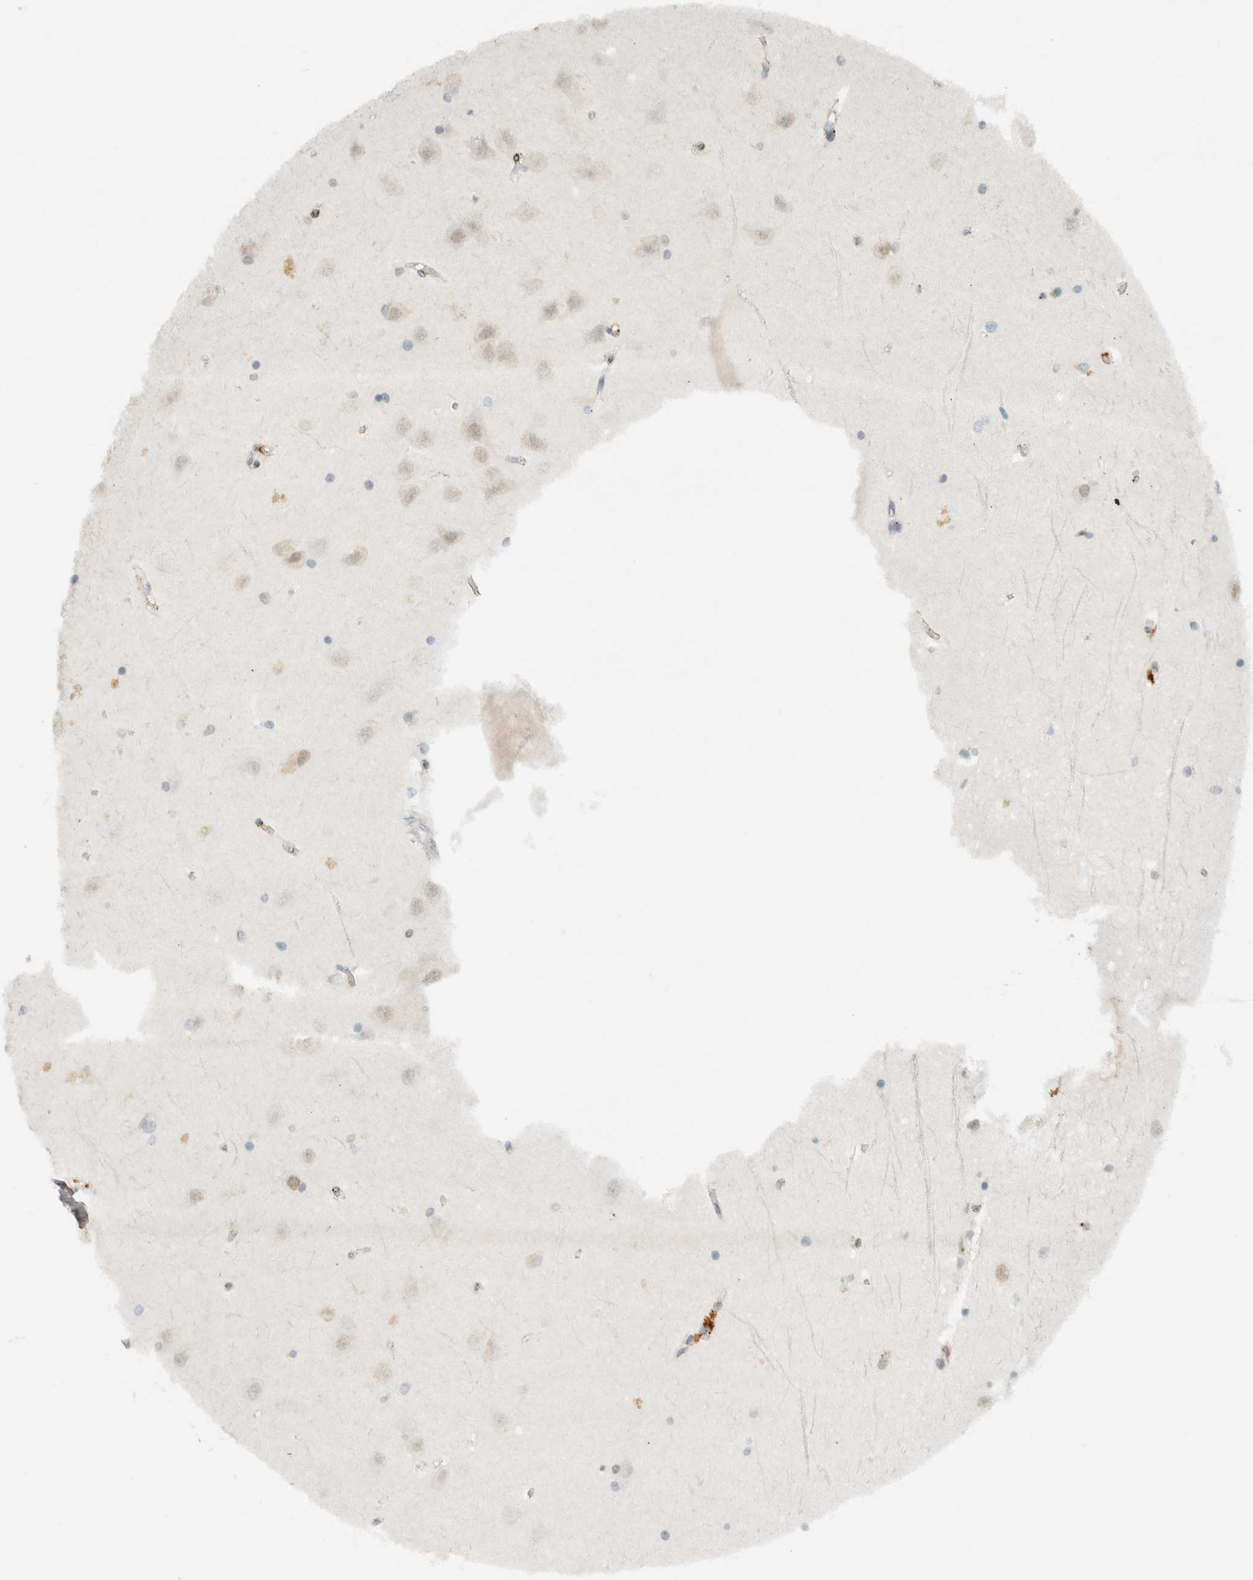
{"staining": {"intensity": "negative", "quantity": "none", "location": "none"}, "tissue": "hippocampus", "cell_type": "Glial cells", "image_type": "normal", "snomed": [{"axis": "morphology", "description": "Normal tissue, NOS"}, {"axis": "topography", "description": "Hippocampus"}], "caption": "DAB immunohistochemical staining of benign hippocampus displays no significant expression in glial cells. (DAB immunohistochemistry, high magnification).", "gene": "ITPRID1", "patient": {"sex": "male", "age": 45}}